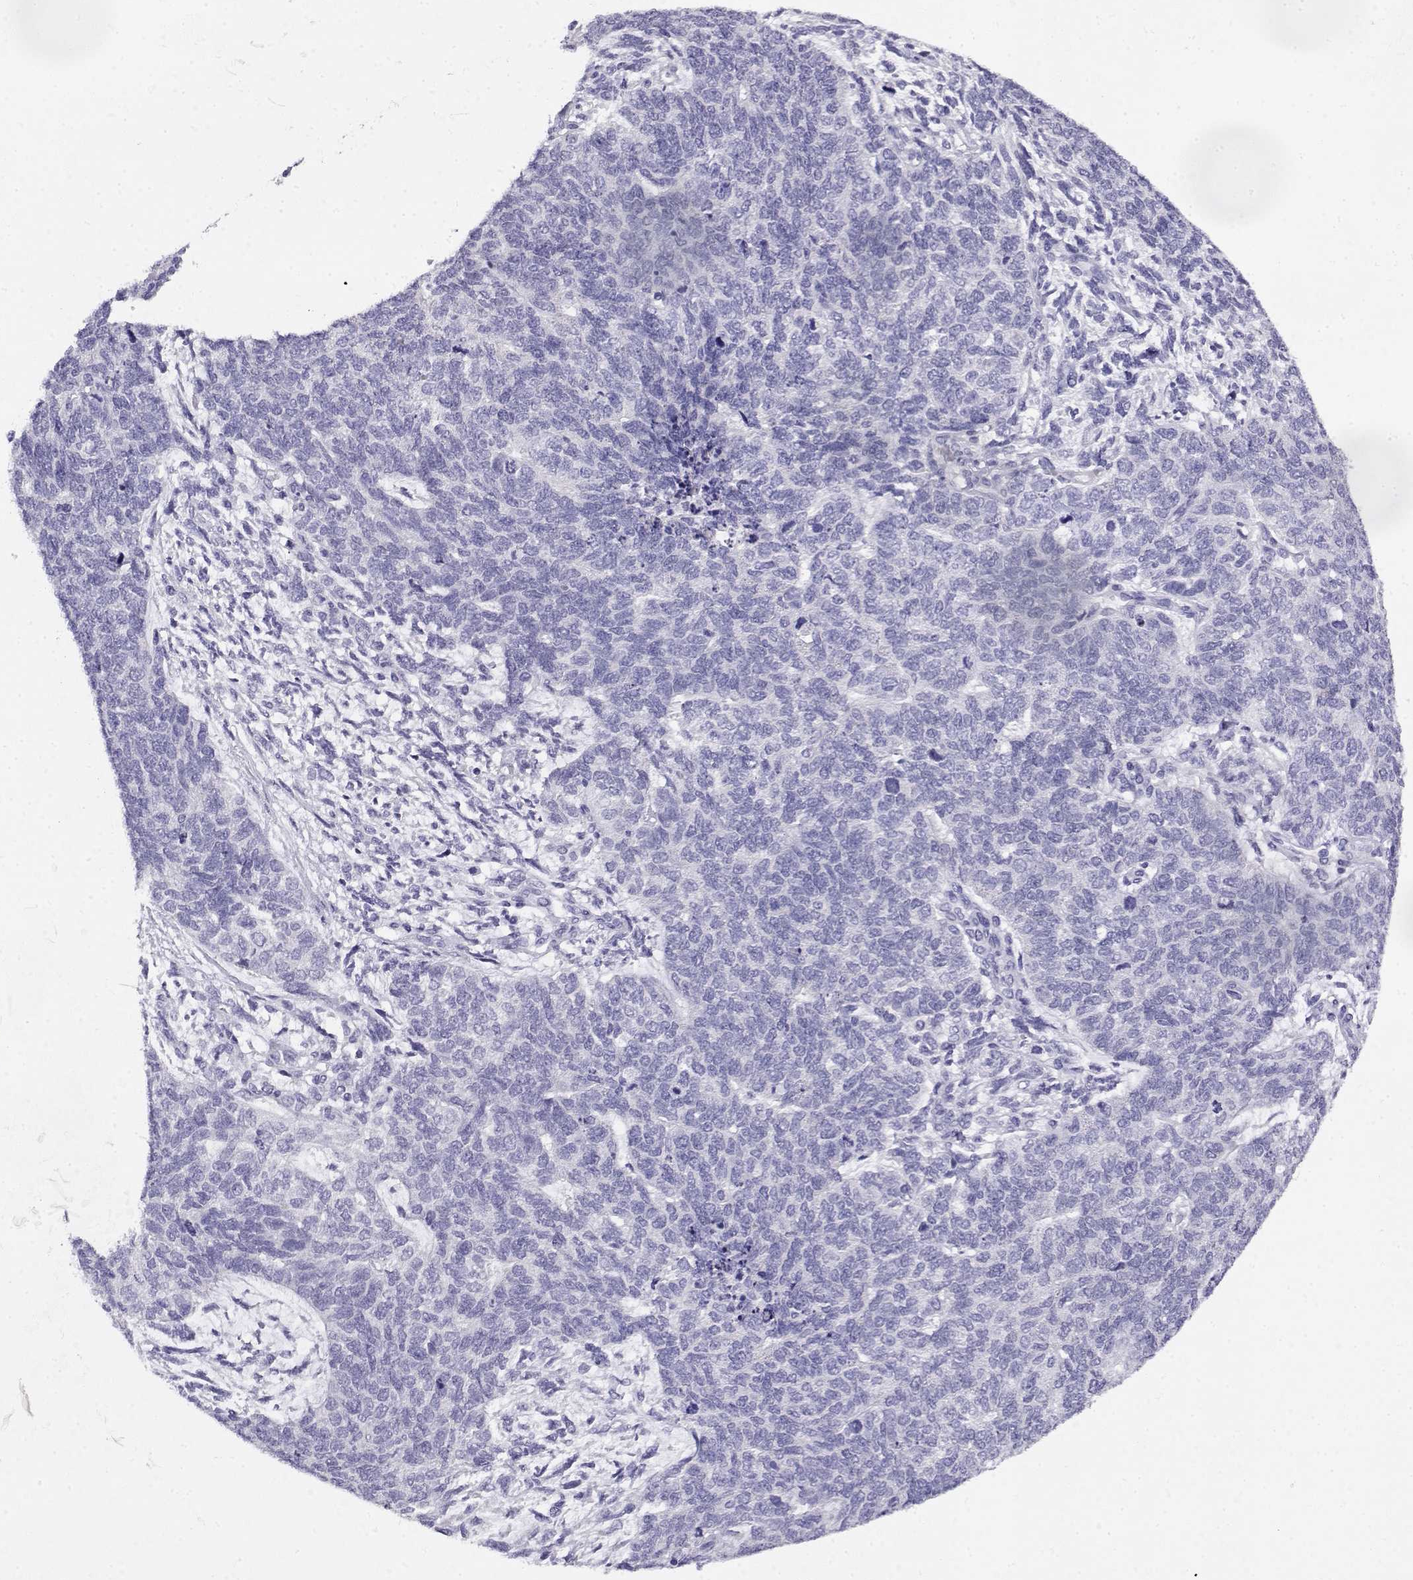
{"staining": {"intensity": "negative", "quantity": "none", "location": "none"}, "tissue": "cervical cancer", "cell_type": "Tumor cells", "image_type": "cancer", "snomed": [{"axis": "morphology", "description": "Squamous cell carcinoma, NOS"}, {"axis": "topography", "description": "Cervix"}], "caption": "Cervical squamous cell carcinoma was stained to show a protein in brown. There is no significant expression in tumor cells.", "gene": "CABS1", "patient": {"sex": "female", "age": 63}}